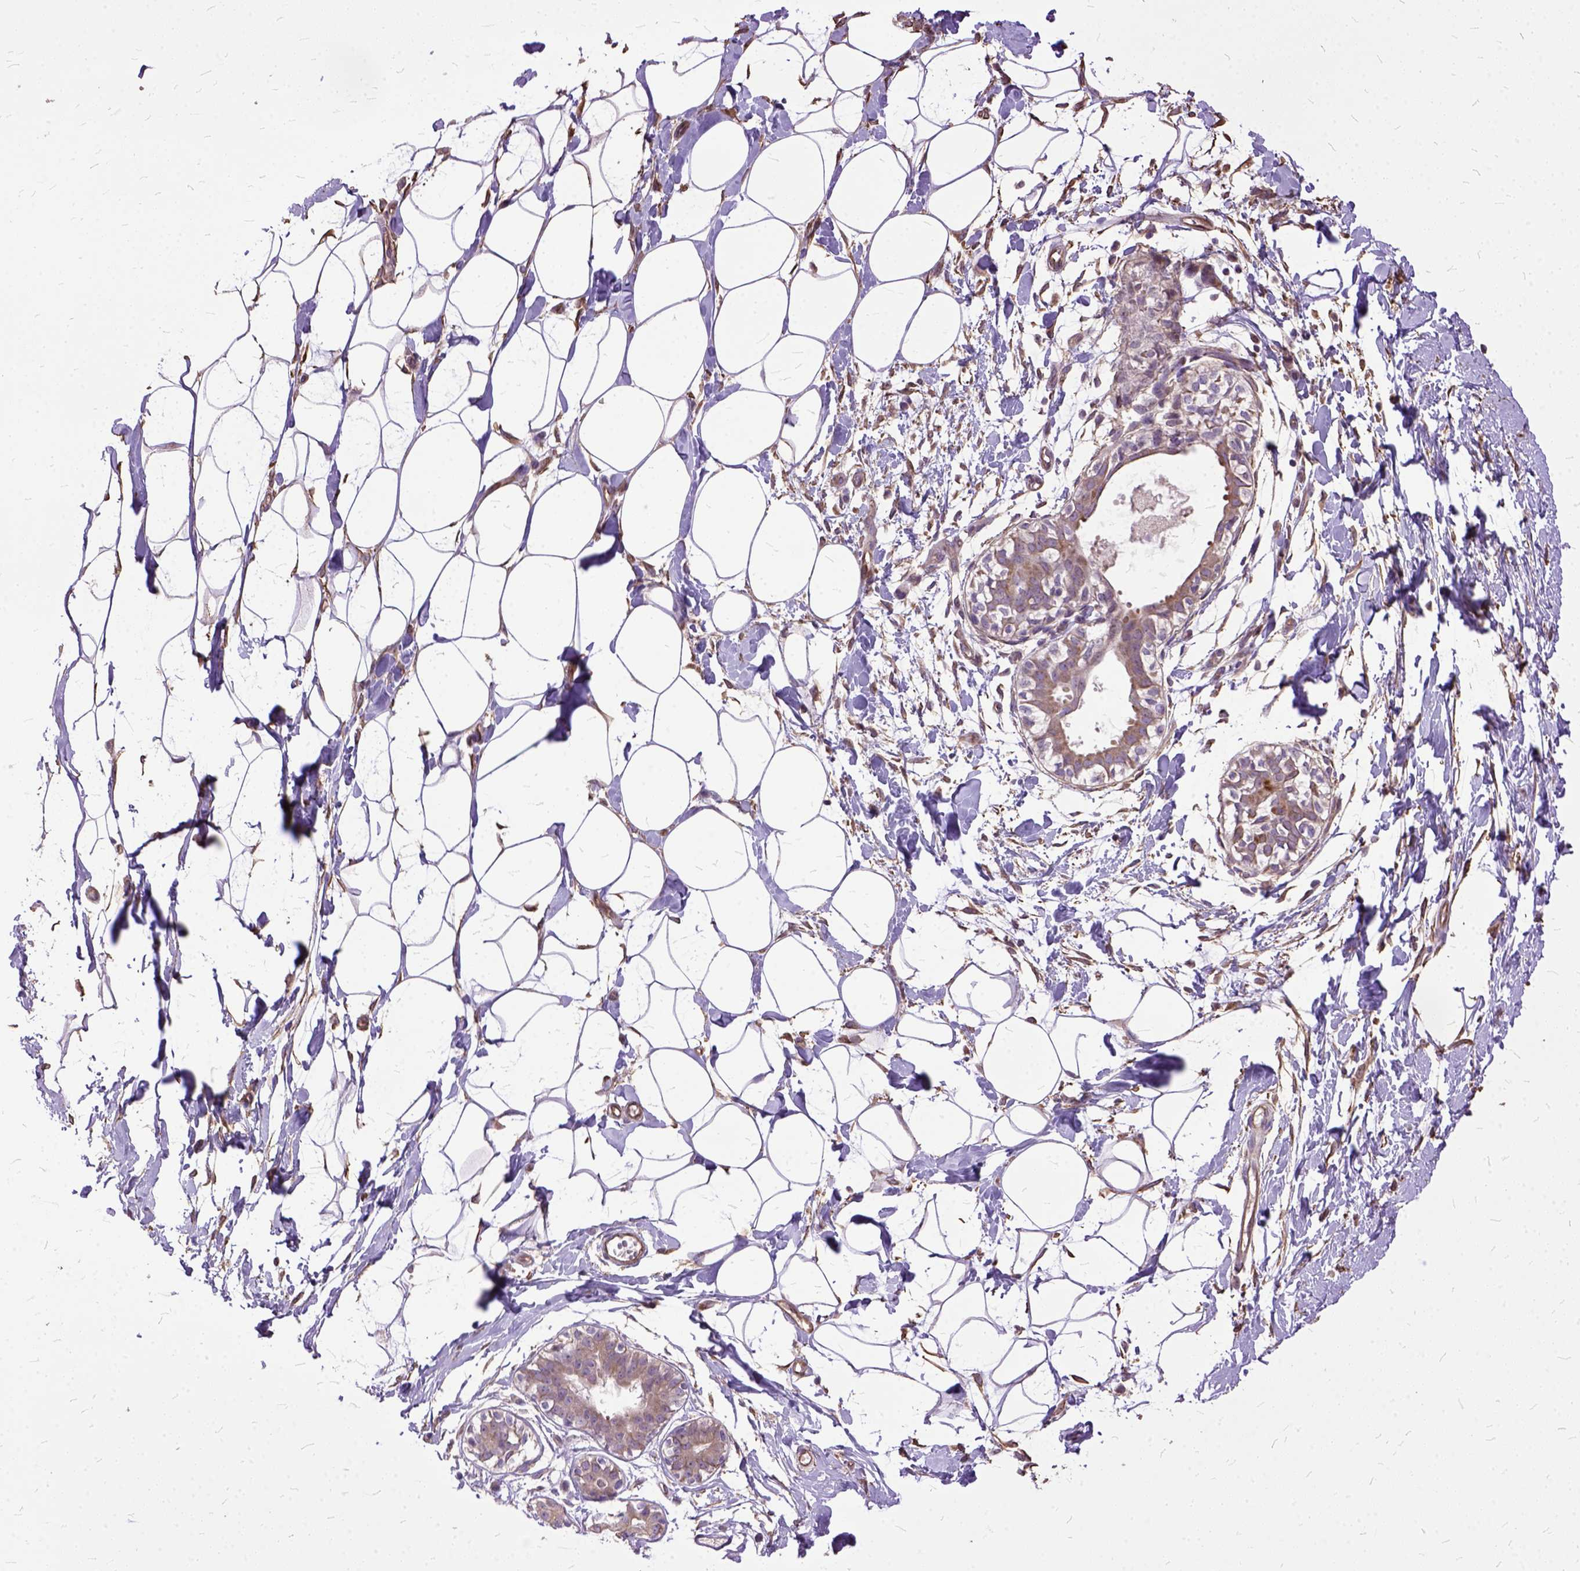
{"staining": {"intensity": "moderate", "quantity": ">75%", "location": "cytoplasmic/membranous"}, "tissue": "breast", "cell_type": "Adipocytes", "image_type": "normal", "snomed": [{"axis": "morphology", "description": "Normal tissue, NOS"}, {"axis": "topography", "description": "Breast"}], "caption": "A brown stain labels moderate cytoplasmic/membranous staining of a protein in adipocytes of unremarkable breast. Ihc stains the protein in brown and the nuclei are stained blue.", "gene": "AREG", "patient": {"sex": "female", "age": 49}}